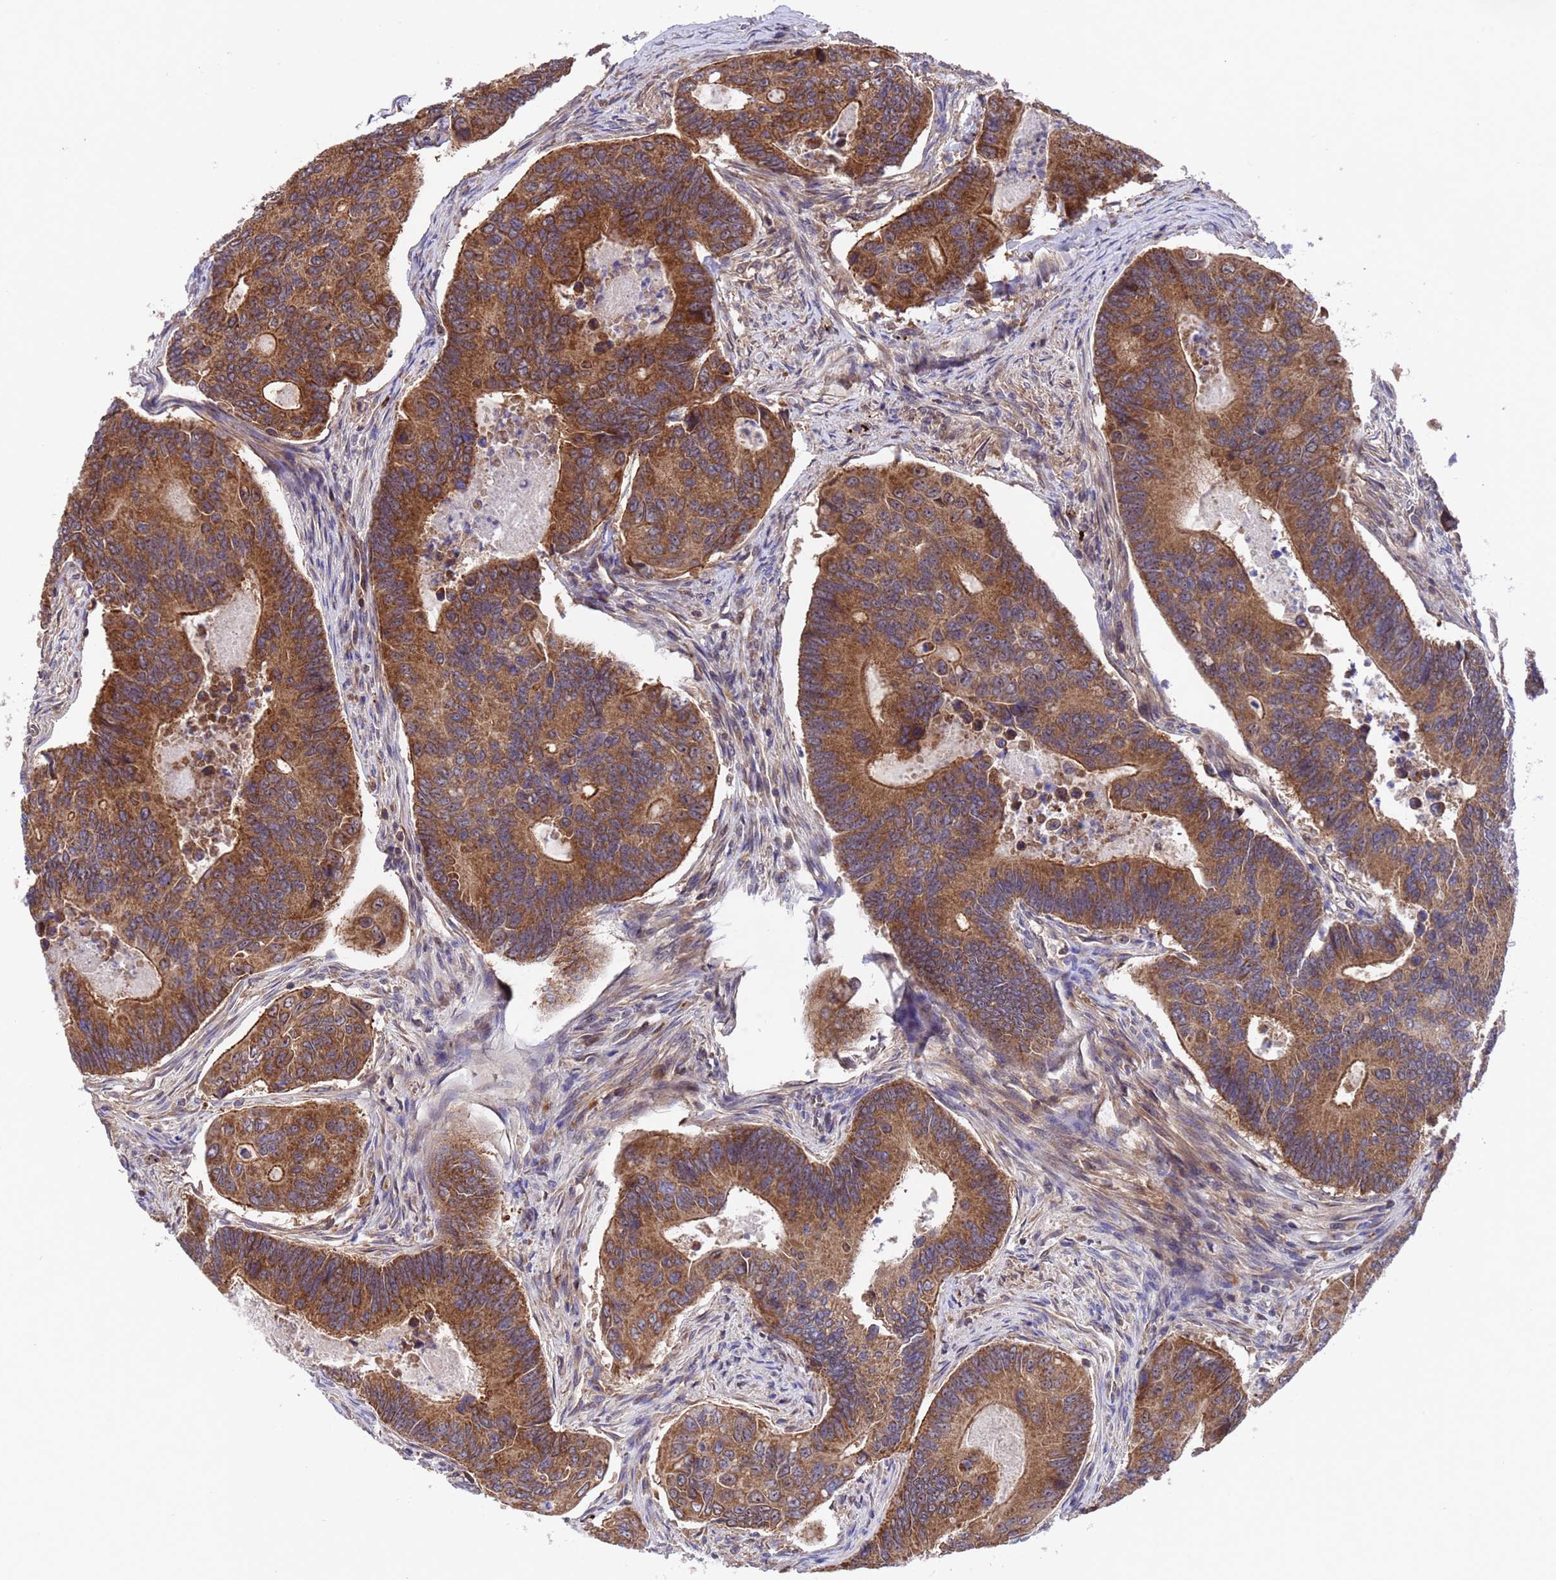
{"staining": {"intensity": "strong", "quantity": ">75%", "location": "cytoplasmic/membranous"}, "tissue": "colorectal cancer", "cell_type": "Tumor cells", "image_type": "cancer", "snomed": [{"axis": "morphology", "description": "Adenocarcinoma, NOS"}, {"axis": "topography", "description": "Colon"}], "caption": "Protein staining reveals strong cytoplasmic/membranous expression in approximately >75% of tumor cells in adenocarcinoma (colorectal). (DAB (3,3'-diaminobenzidine) IHC, brown staining for protein, blue staining for nuclei).", "gene": "TSR3", "patient": {"sex": "female", "age": 67}}